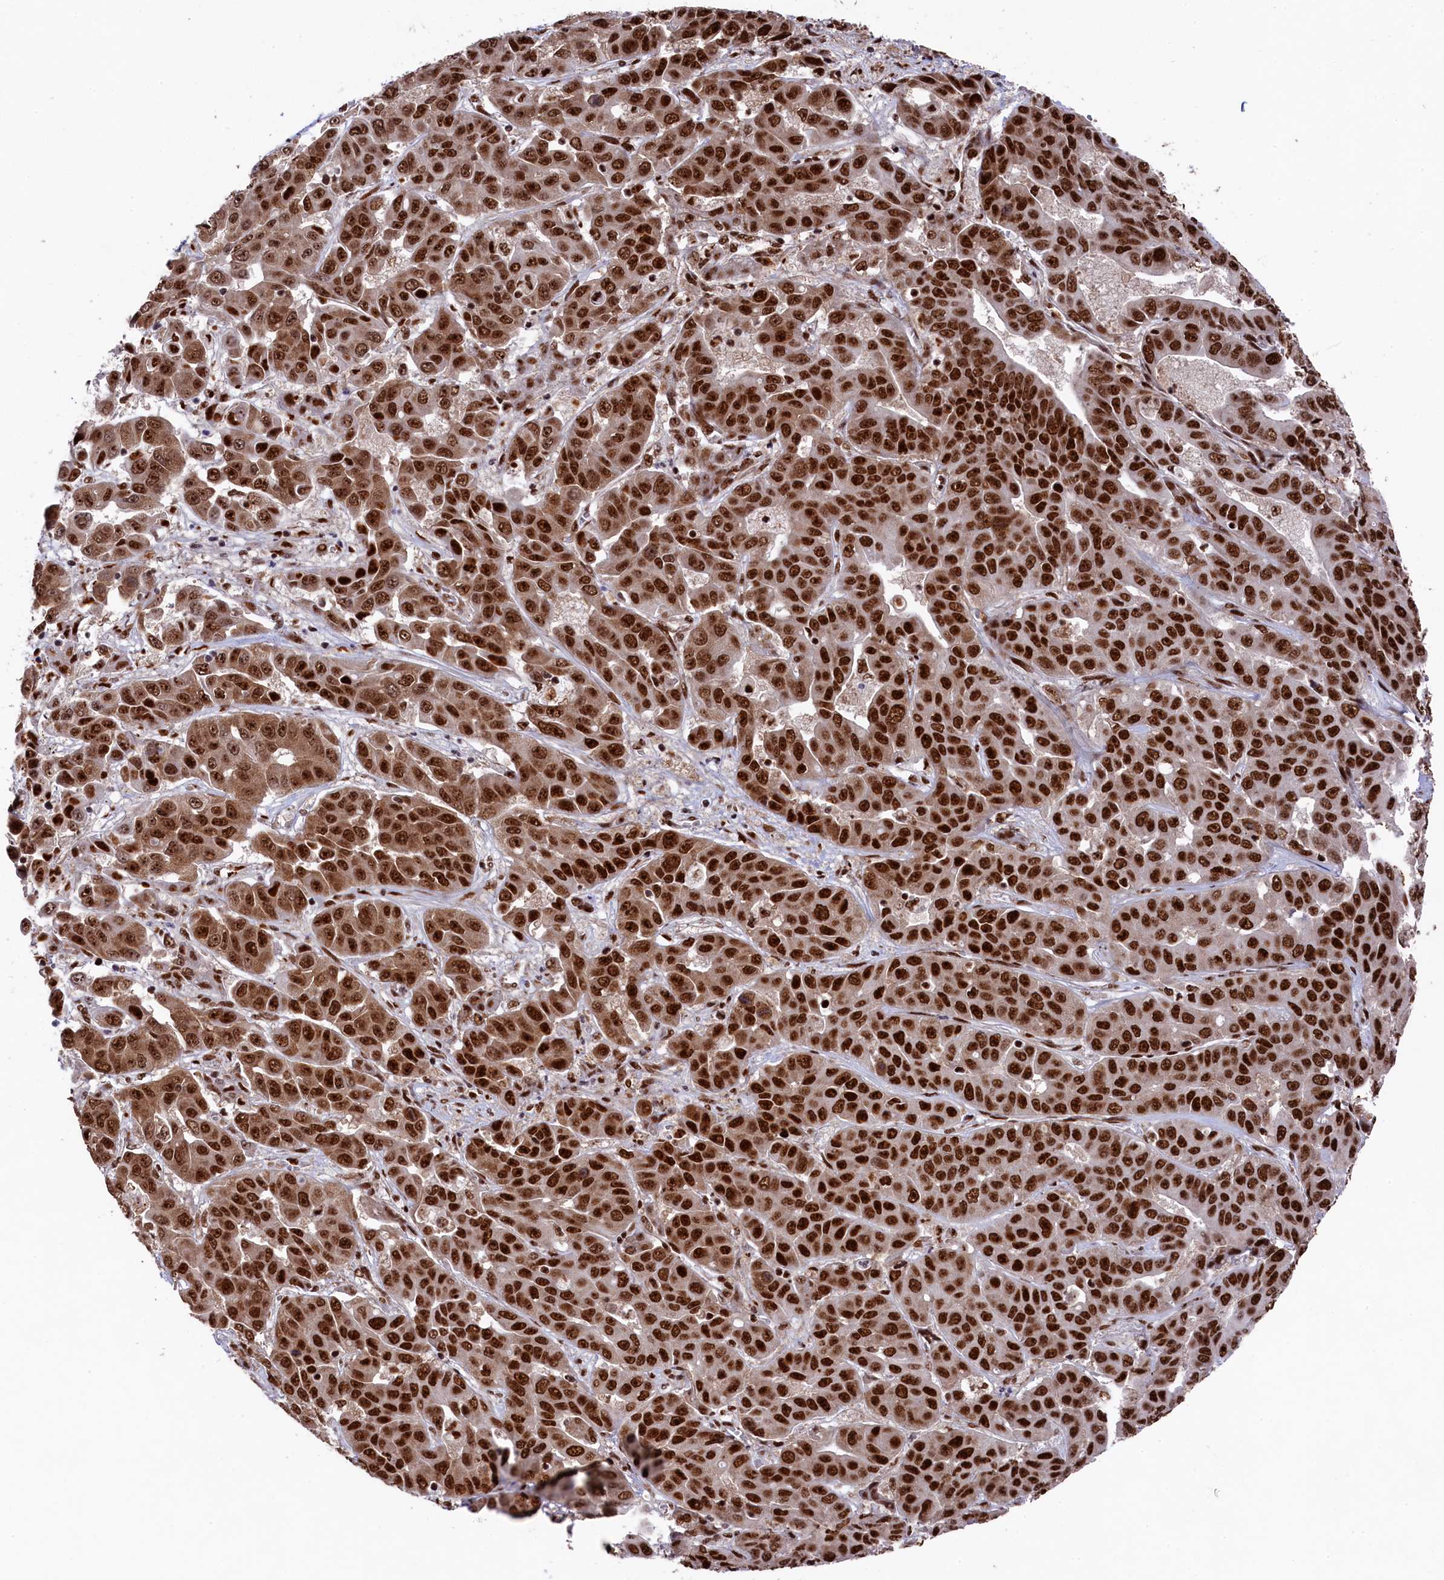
{"staining": {"intensity": "strong", "quantity": ">75%", "location": "nuclear"}, "tissue": "liver cancer", "cell_type": "Tumor cells", "image_type": "cancer", "snomed": [{"axis": "morphology", "description": "Cholangiocarcinoma"}, {"axis": "topography", "description": "Liver"}], "caption": "Strong nuclear protein expression is identified in approximately >75% of tumor cells in liver cancer. Nuclei are stained in blue.", "gene": "PRPF31", "patient": {"sex": "female", "age": 52}}